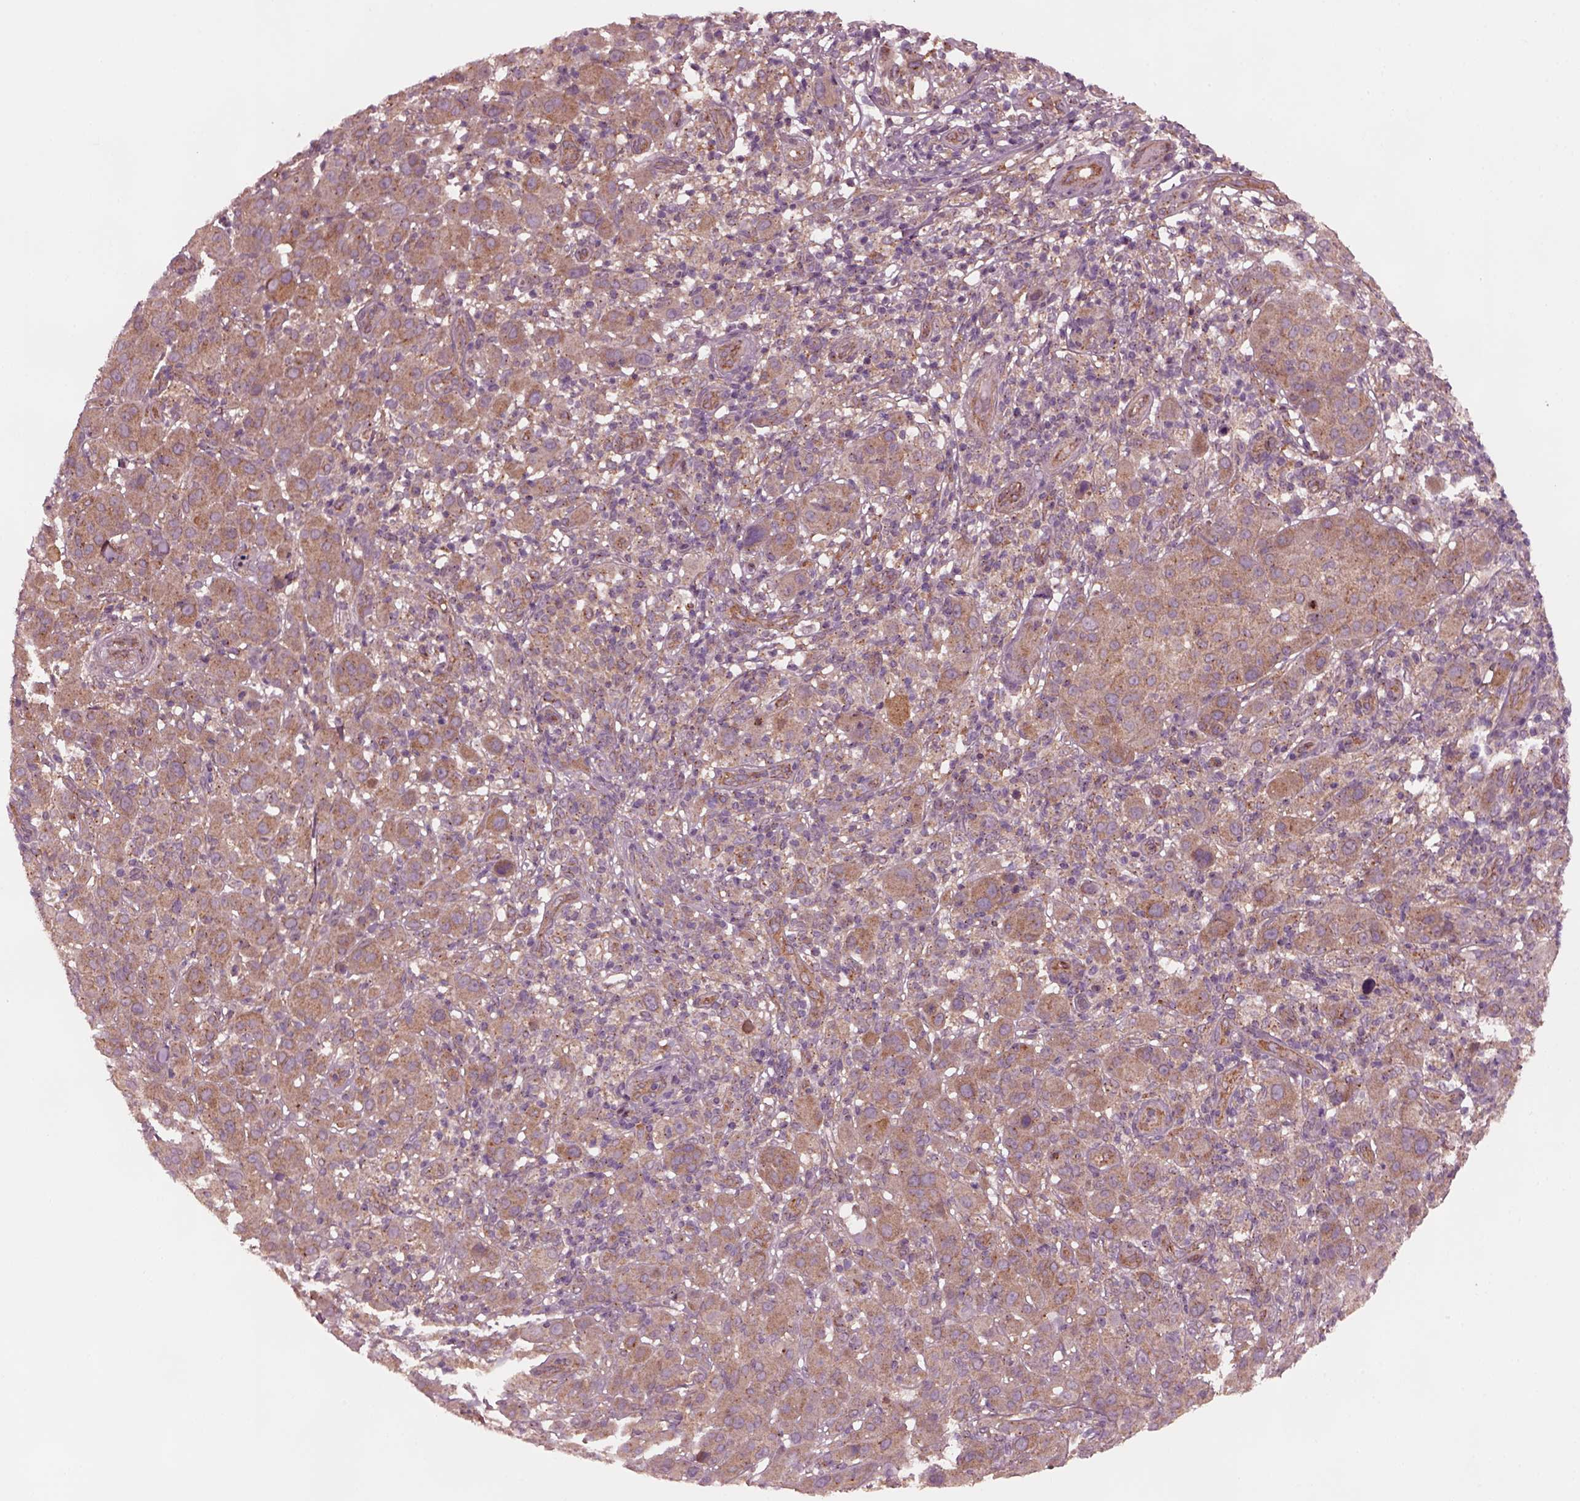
{"staining": {"intensity": "moderate", "quantity": ">75%", "location": "cytoplasmic/membranous"}, "tissue": "melanoma", "cell_type": "Tumor cells", "image_type": "cancer", "snomed": [{"axis": "morphology", "description": "Malignant melanoma, NOS"}, {"axis": "topography", "description": "Skin"}], "caption": "Immunohistochemistry (IHC) micrograph of neoplastic tissue: human melanoma stained using immunohistochemistry (IHC) exhibits medium levels of moderate protein expression localized specifically in the cytoplasmic/membranous of tumor cells, appearing as a cytoplasmic/membranous brown color.", "gene": "TUBG1", "patient": {"sex": "female", "age": 87}}